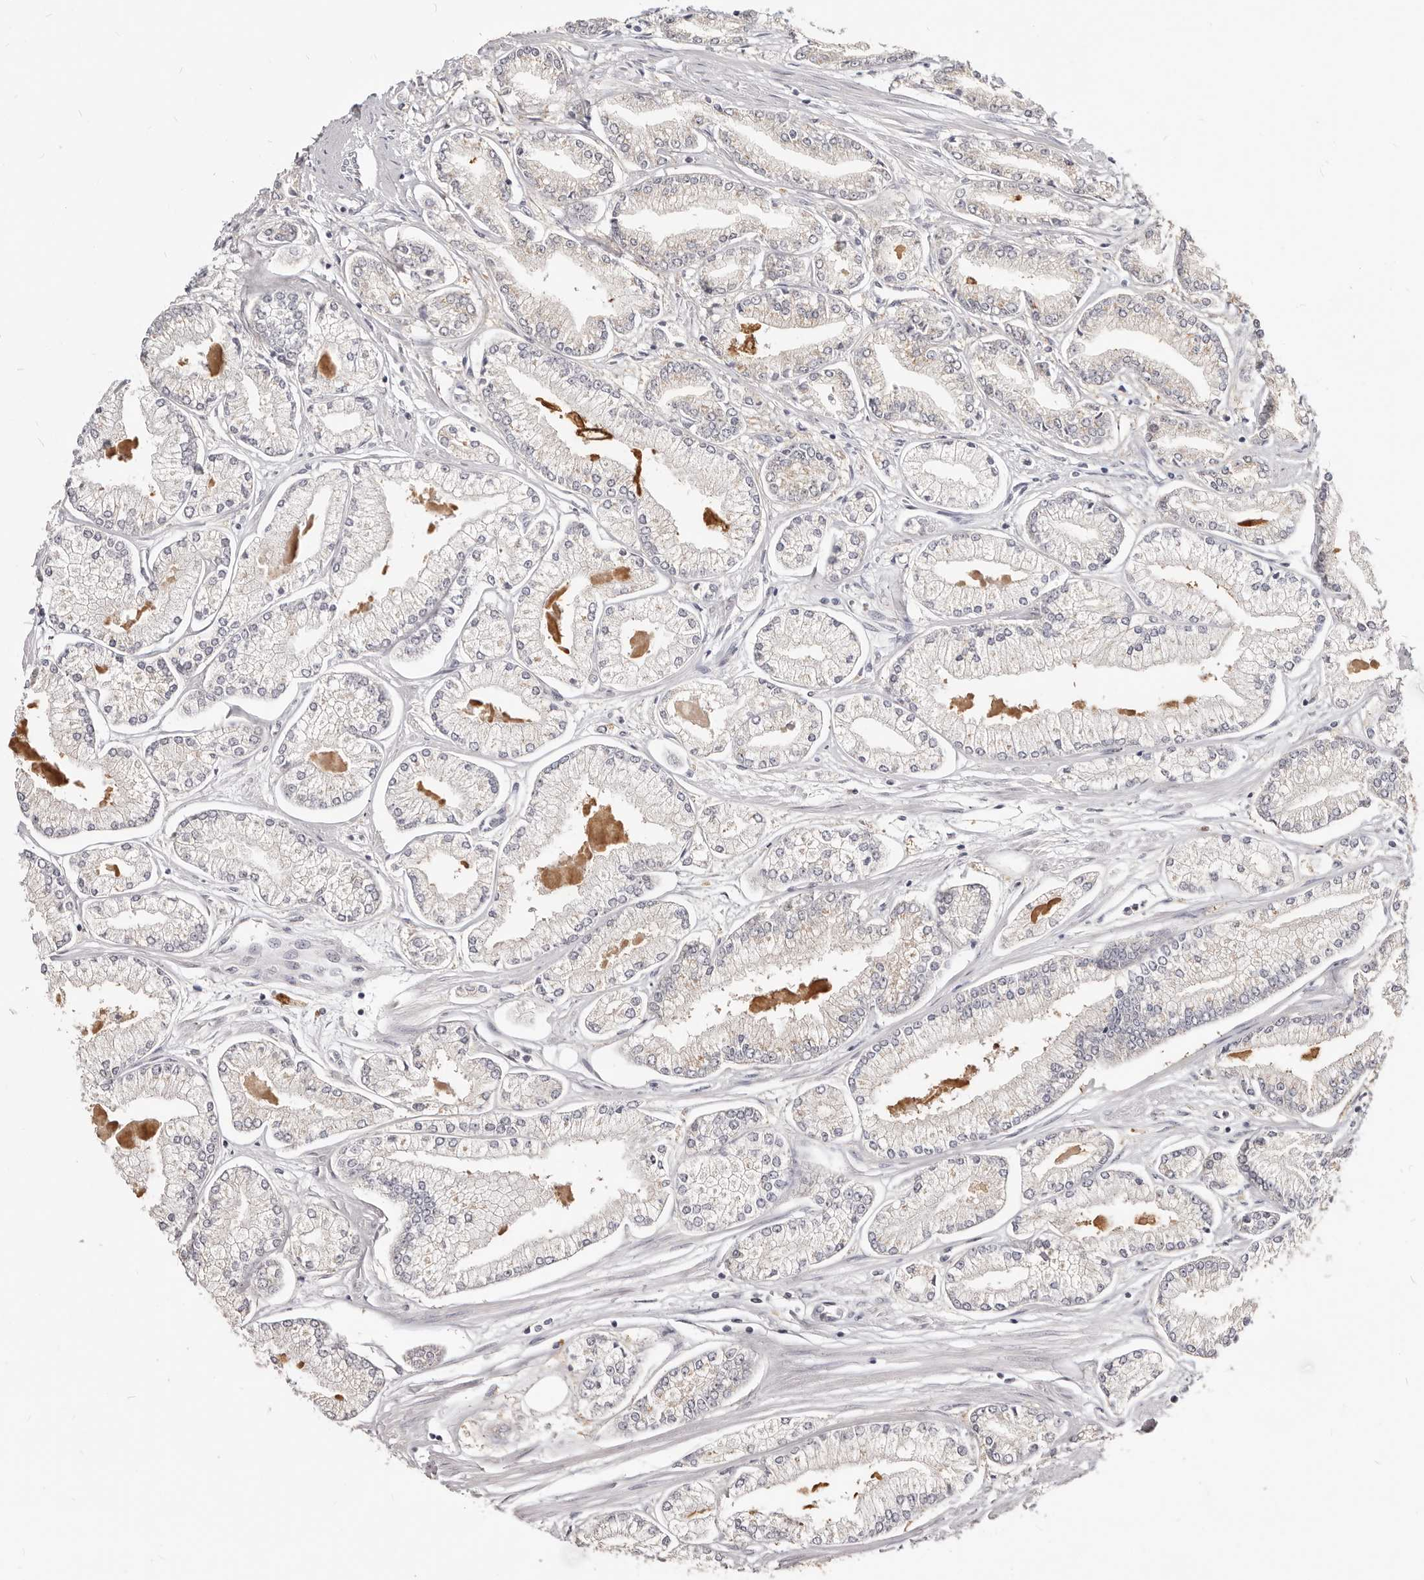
{"staining": {"intensity": "weak", "quantity": "<25%", "location": "cytoplasmic/membranous"}, "tissue": "prostate cancer", "cell_type": "Tumor cells", "image_type": "cancer", "snomed": [{"axis": "morphology", "description": "Adenocarcinoma, Low grade"}, {"axis": "topography", "description": "Prostate"}], "caption": "IHC photomicrograph of neoplastic tissue: human prostate low-grade adenocarcinoma stained with DAB exhibits no significant protein positivity in tumor cells.", "gene": "TSPAN13", "patient": {"sex": "male", "age": 52}}